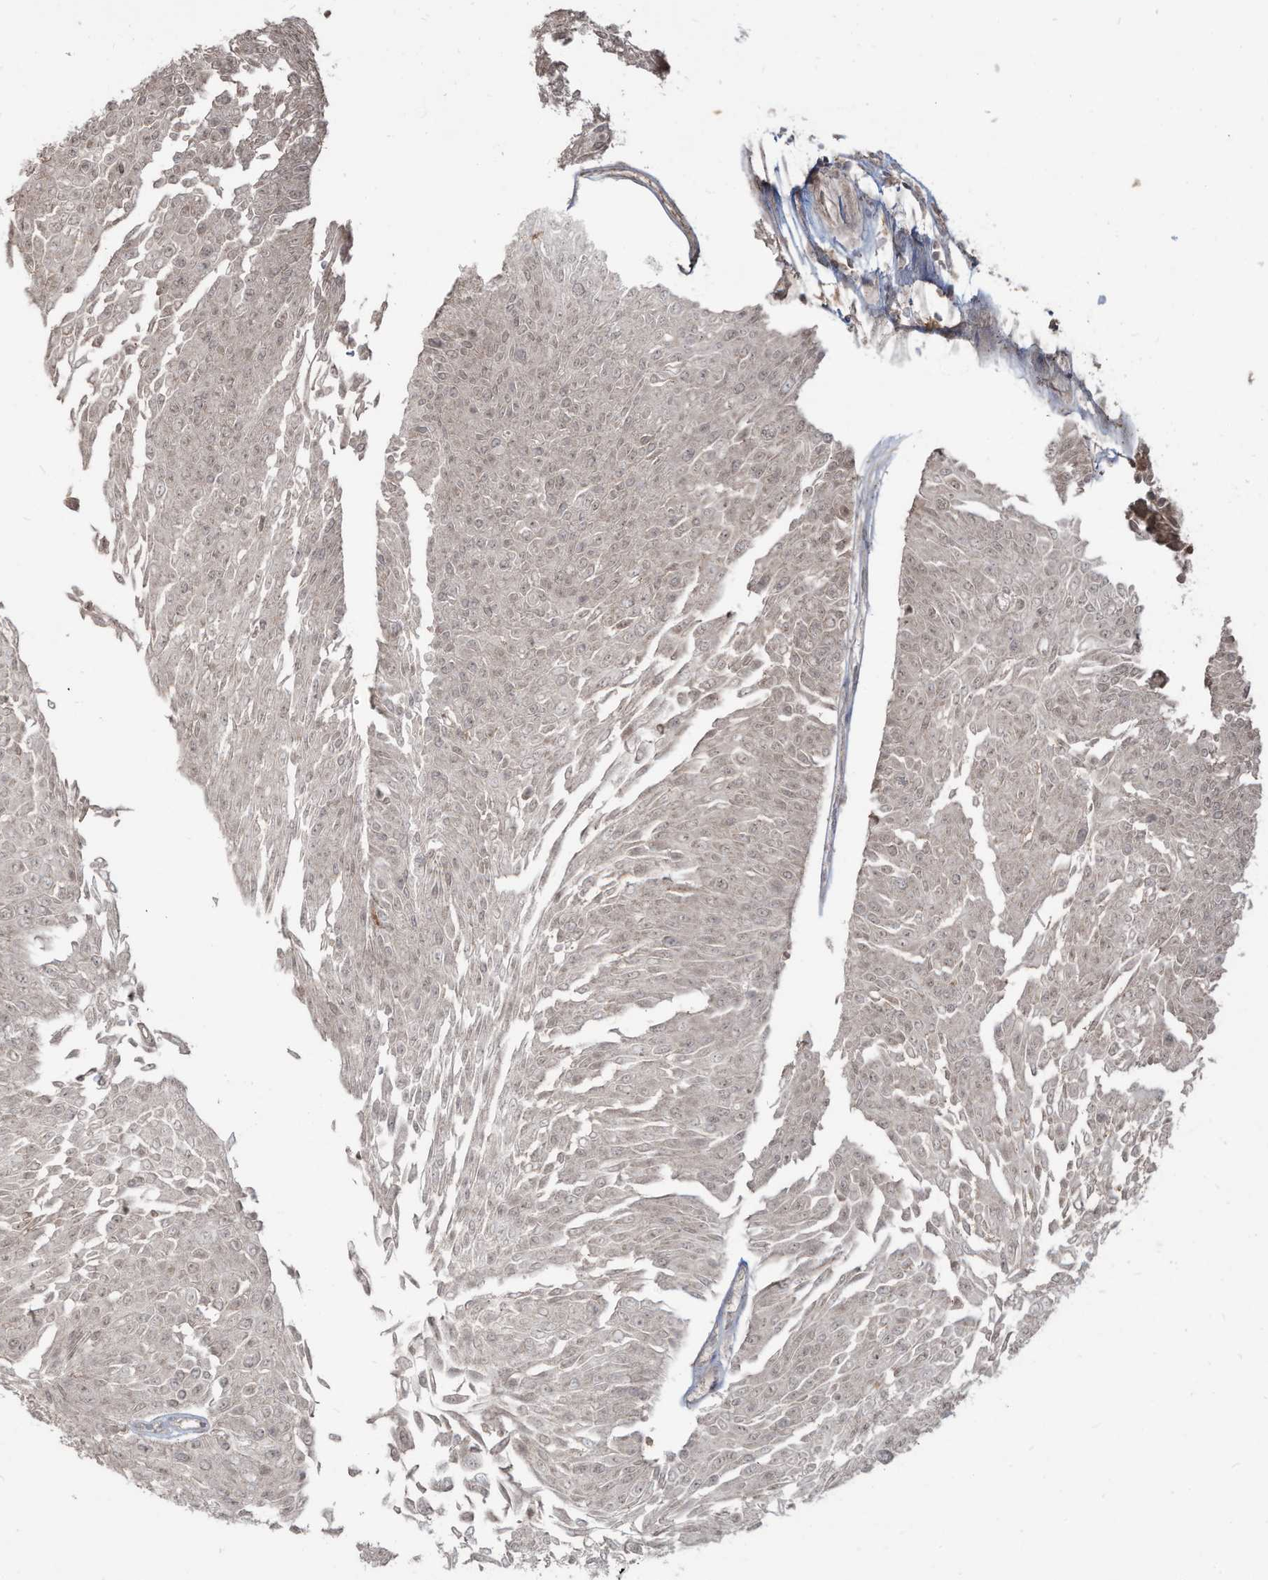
{"staining": {"intensity": "weak", "quantity": "25%-75%", "location": "nuclear"}, "tissue": "urothelial cancer", "cell_type": "Tumor cells", "image_type": "cancer", "snomed": [{"axis": "morphology", "description": "Urothelial carcinoma, Low grade"}, {"axis": "topography", "description": "Urinary bladder"}], "caption": "Urothelial carcinoma (low-grade) stained with immunohistochemistry (IHC) shows weak nuclear expression in approximately 25%-75% of tumor cells.", "gene": "CARF", "patient": {"sex": "male", "age": 67}}